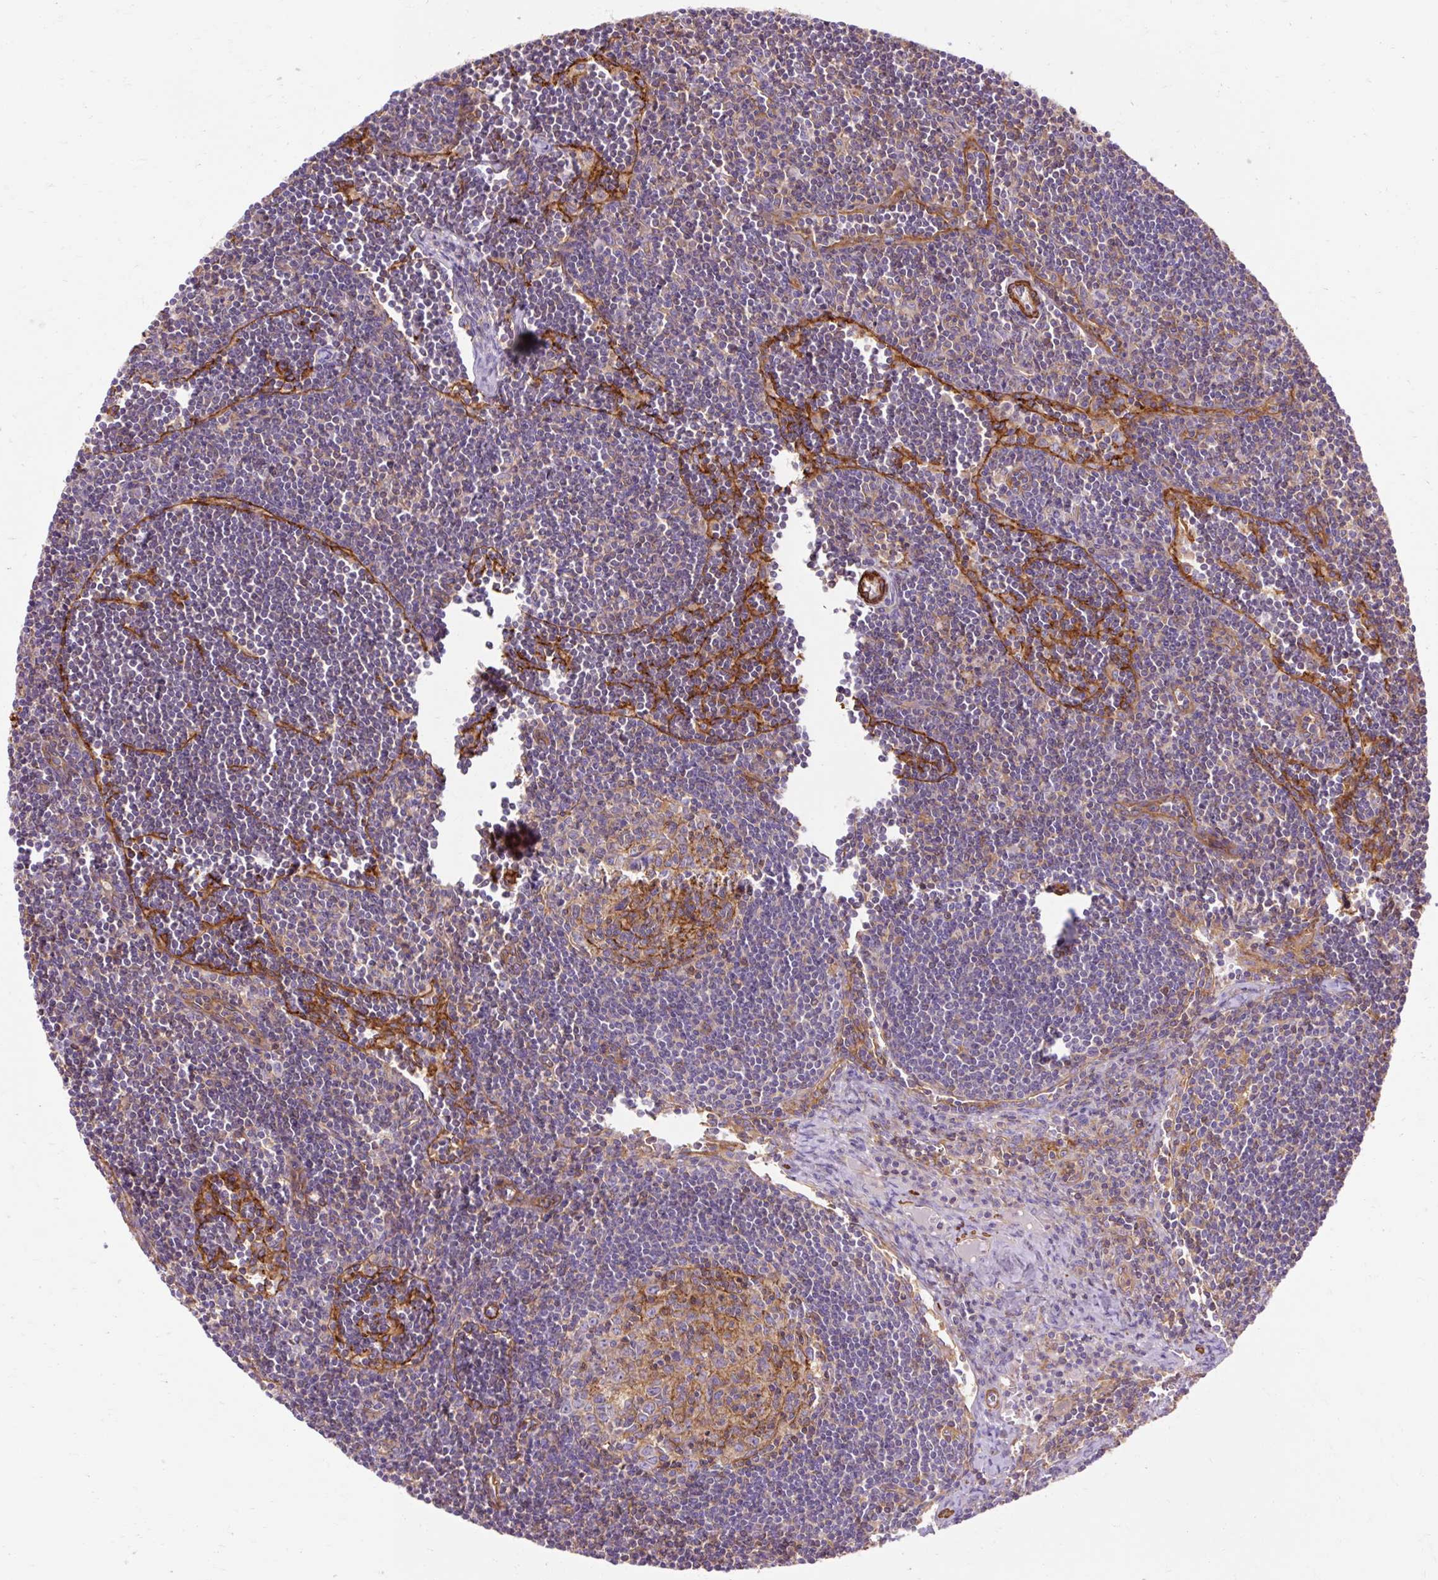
{"staining": {"intensity": "weak", "quantity": "25%-75%", "location": "cytoplasmic/membranous"}, "tissue": "lymph node", "cell_type": "Germinal center cells", "image_type": "normal", "snomed": [{"axis": "morphology", "description": "Normal tissue, NOS"}, {"axis": "topography", "description": "Lymph node"}], "caption": "Human lymph node stained for a protein (brown) shows weak cytoplasmic/membranous positive positivity in approximately 25%-75% of germinal center cells.", "gene": "TBC1D2B", "patient": {"sex": "female", "age": 29}}